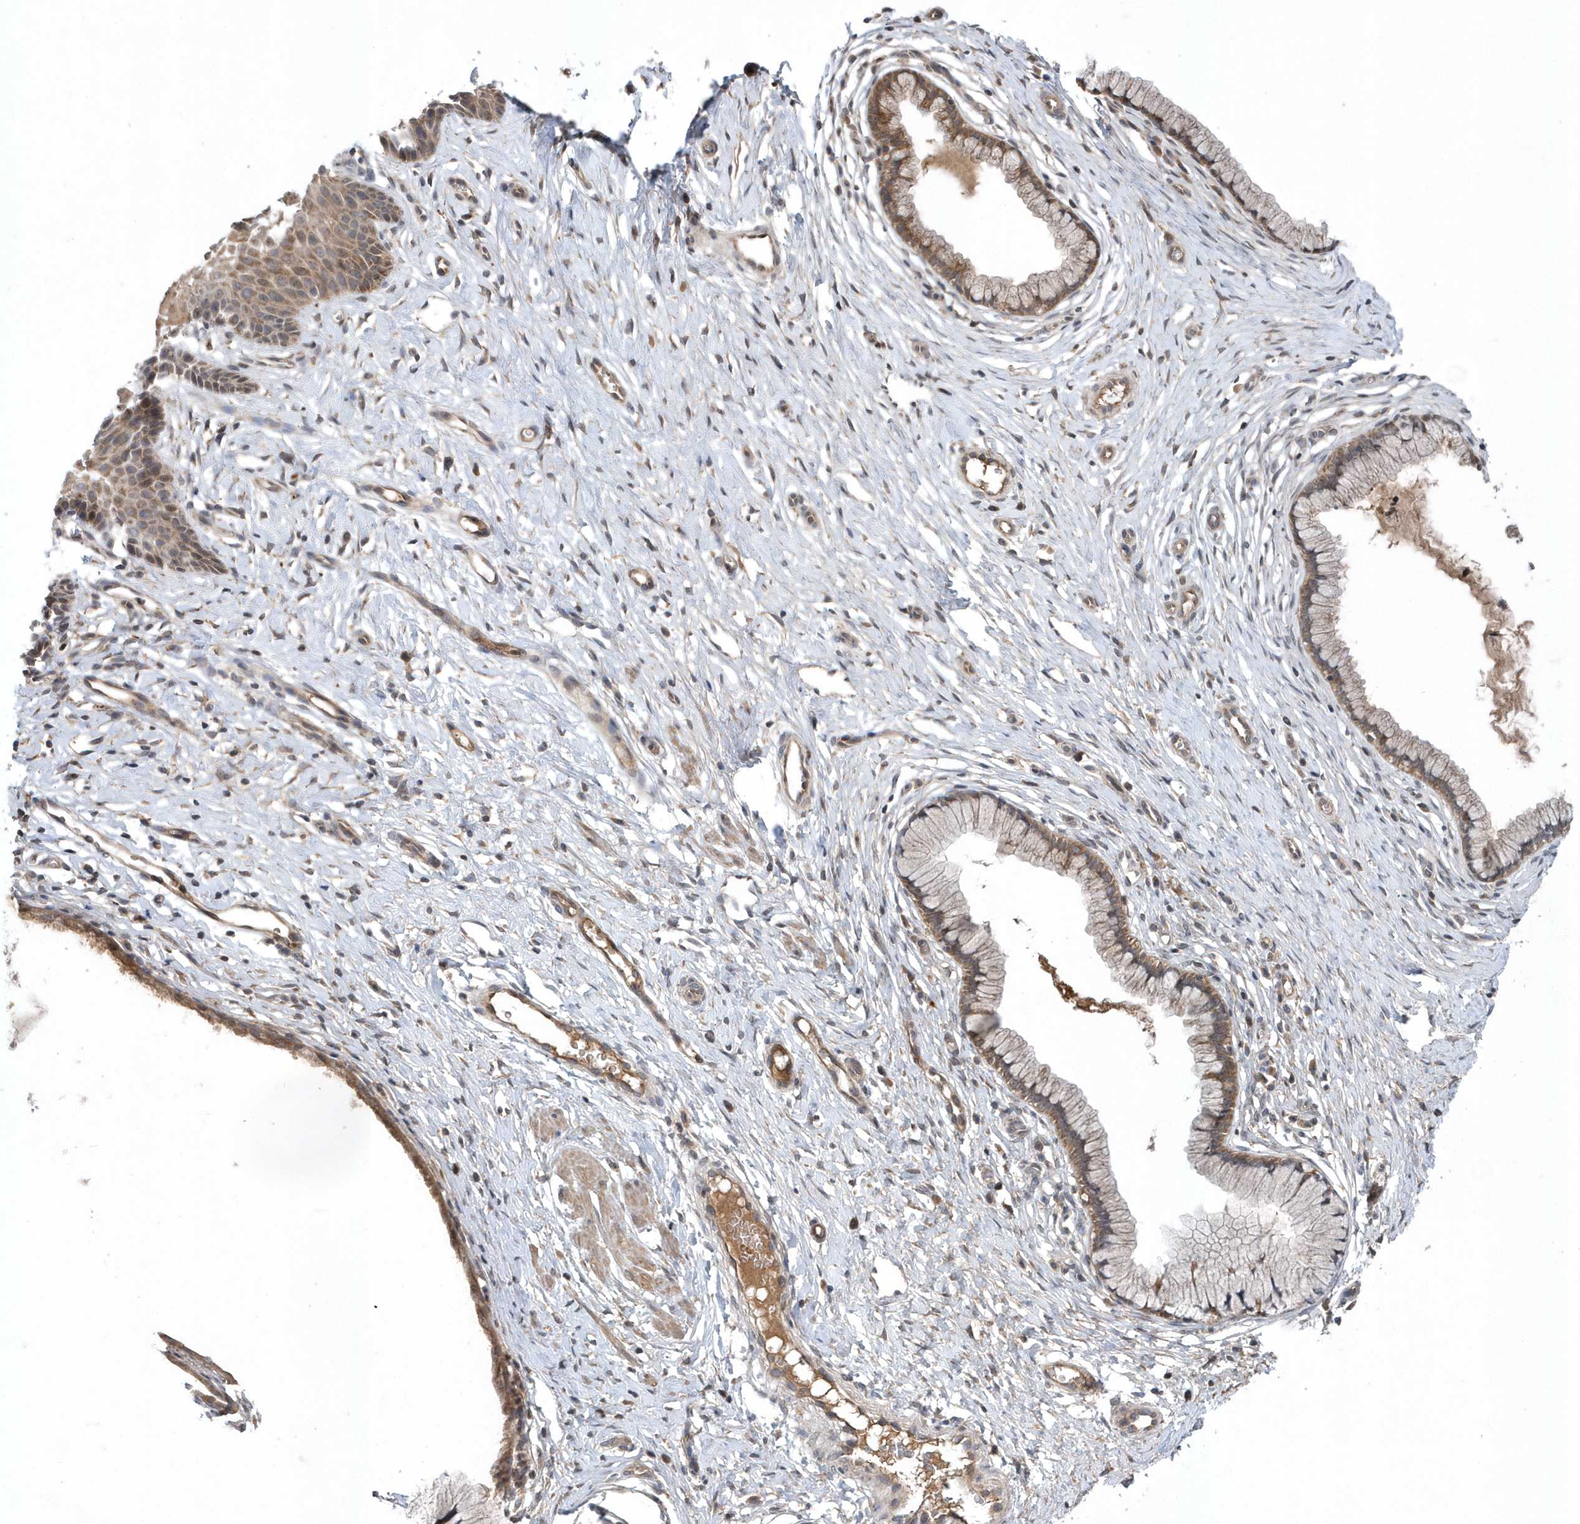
{"staining": {"intensity": "moderate", "quantity": ">75%", "location": "cytoplasmic/membranous"}, "tissue": "cervix", "cell_type": "Glandular cells", "image_type": "normal", "snomed": [{"axis": "morphology", "description": "Normal tissue, NOS"}, {"axis": "topography", "description": "Cervix"}], "caption": "High-power microscopy captured an immunohistochemistry image of unremarkable cervix, revealing moderate cytoplasmic/membranous staining in about >75% of glandular cells. The protein is shown in brown color, while the nuclei are stained blue.", "gene": "HMGCS1", "patient": {"sex": "female", "age": 36}}